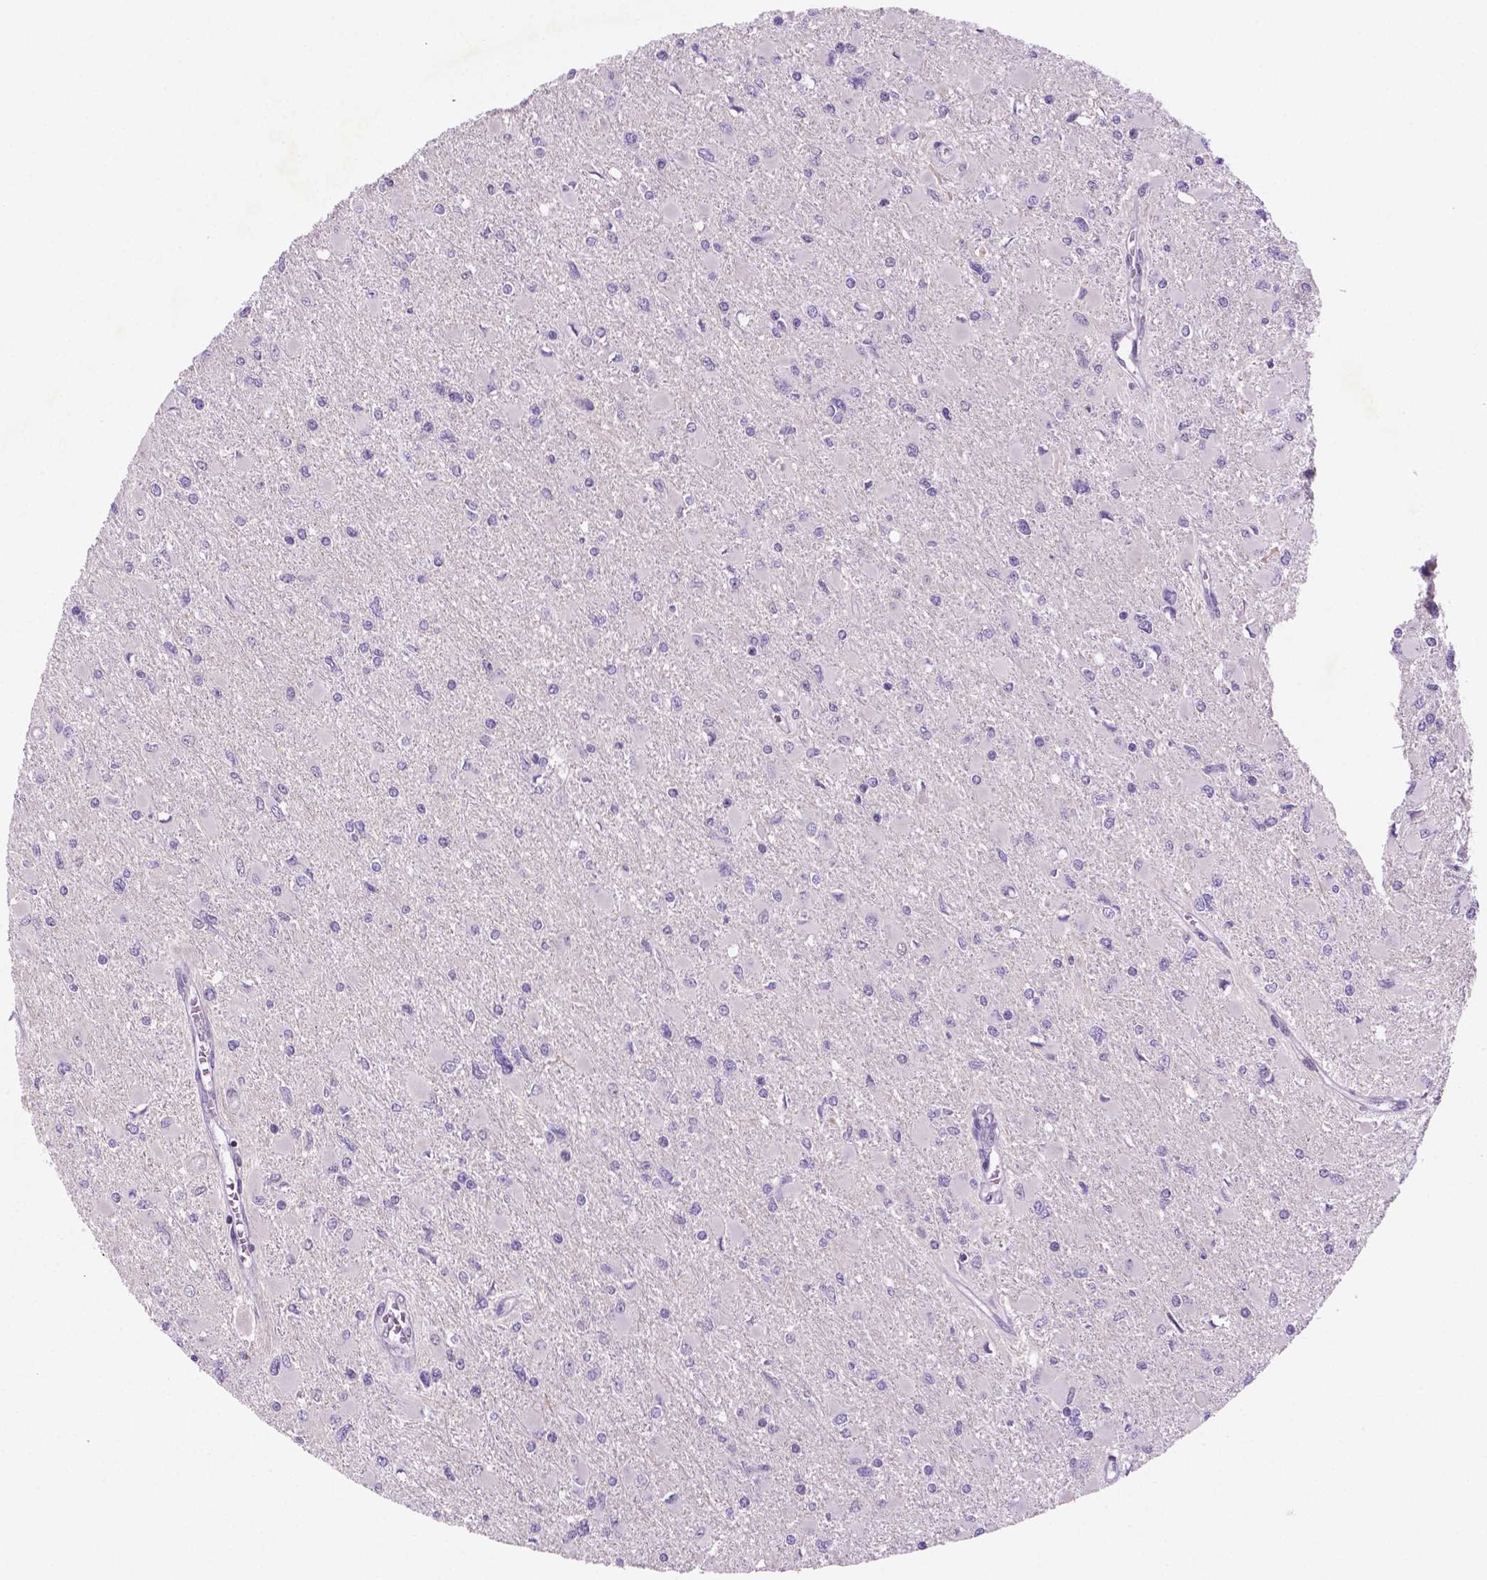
{"staining": {"intensity": "negative", "quantity": "none", "location": "none"}, "tissue": "glioma", "cell_type": "Tumor cells", "image_type": "cancer", "snomed": [{"axis": "morphology", "description": "Glioma, malignant, High grade"}, {"axis": "topography", "description": "Cerebral cortex"}], "caption": "IHC micrograph of malignant glioma (high-grade) stained for a protein (brown), which demonstrates no positivity in tumor cells.", "gene": "C18orf21", "patient": {"sex": "female", "age": 36}}